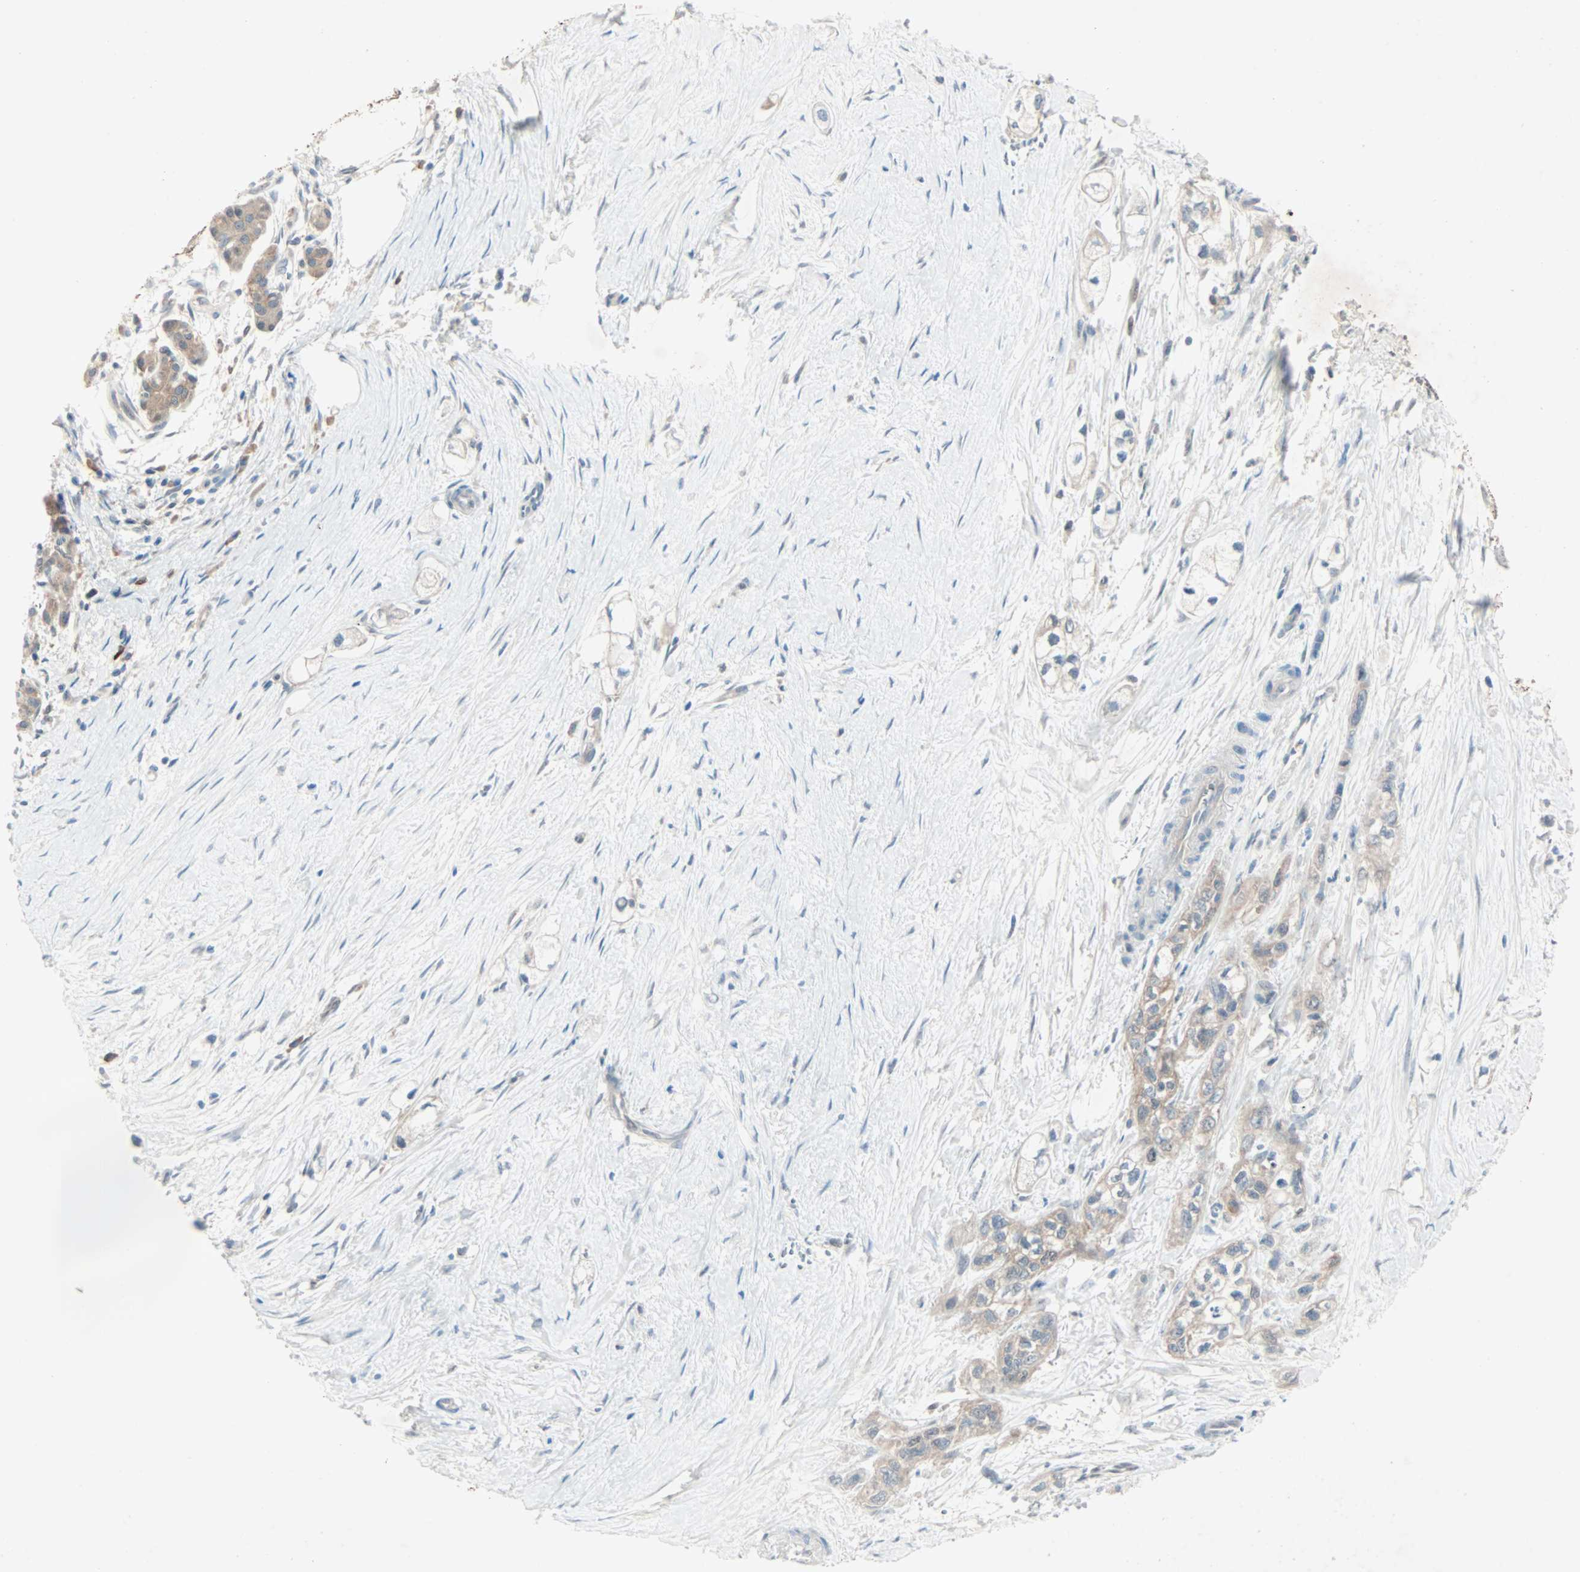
{"staining": {"intensity": "weak", "quantity": ">75%", "location": "cytoplasmic/membranous"}, "tissue": "pancreatic cancer", "cell_type": "Tumor cells", "image_type": "cancer", "snomed": [{"axis": "morphology", "description": "Adenocarcinoma, NOS"}, {"axis": "topography", "description": "Pancreas"}], "caption": "Immunohistochemical staining of human pancreatic cancer (adenocarcinoma) demonstrates low levels of weak cytoplasmic/membranous protein positivity in about >75% of tumor cells.", "gene": "SMIM8", "patient": {"sex": "male", "age": 70}}